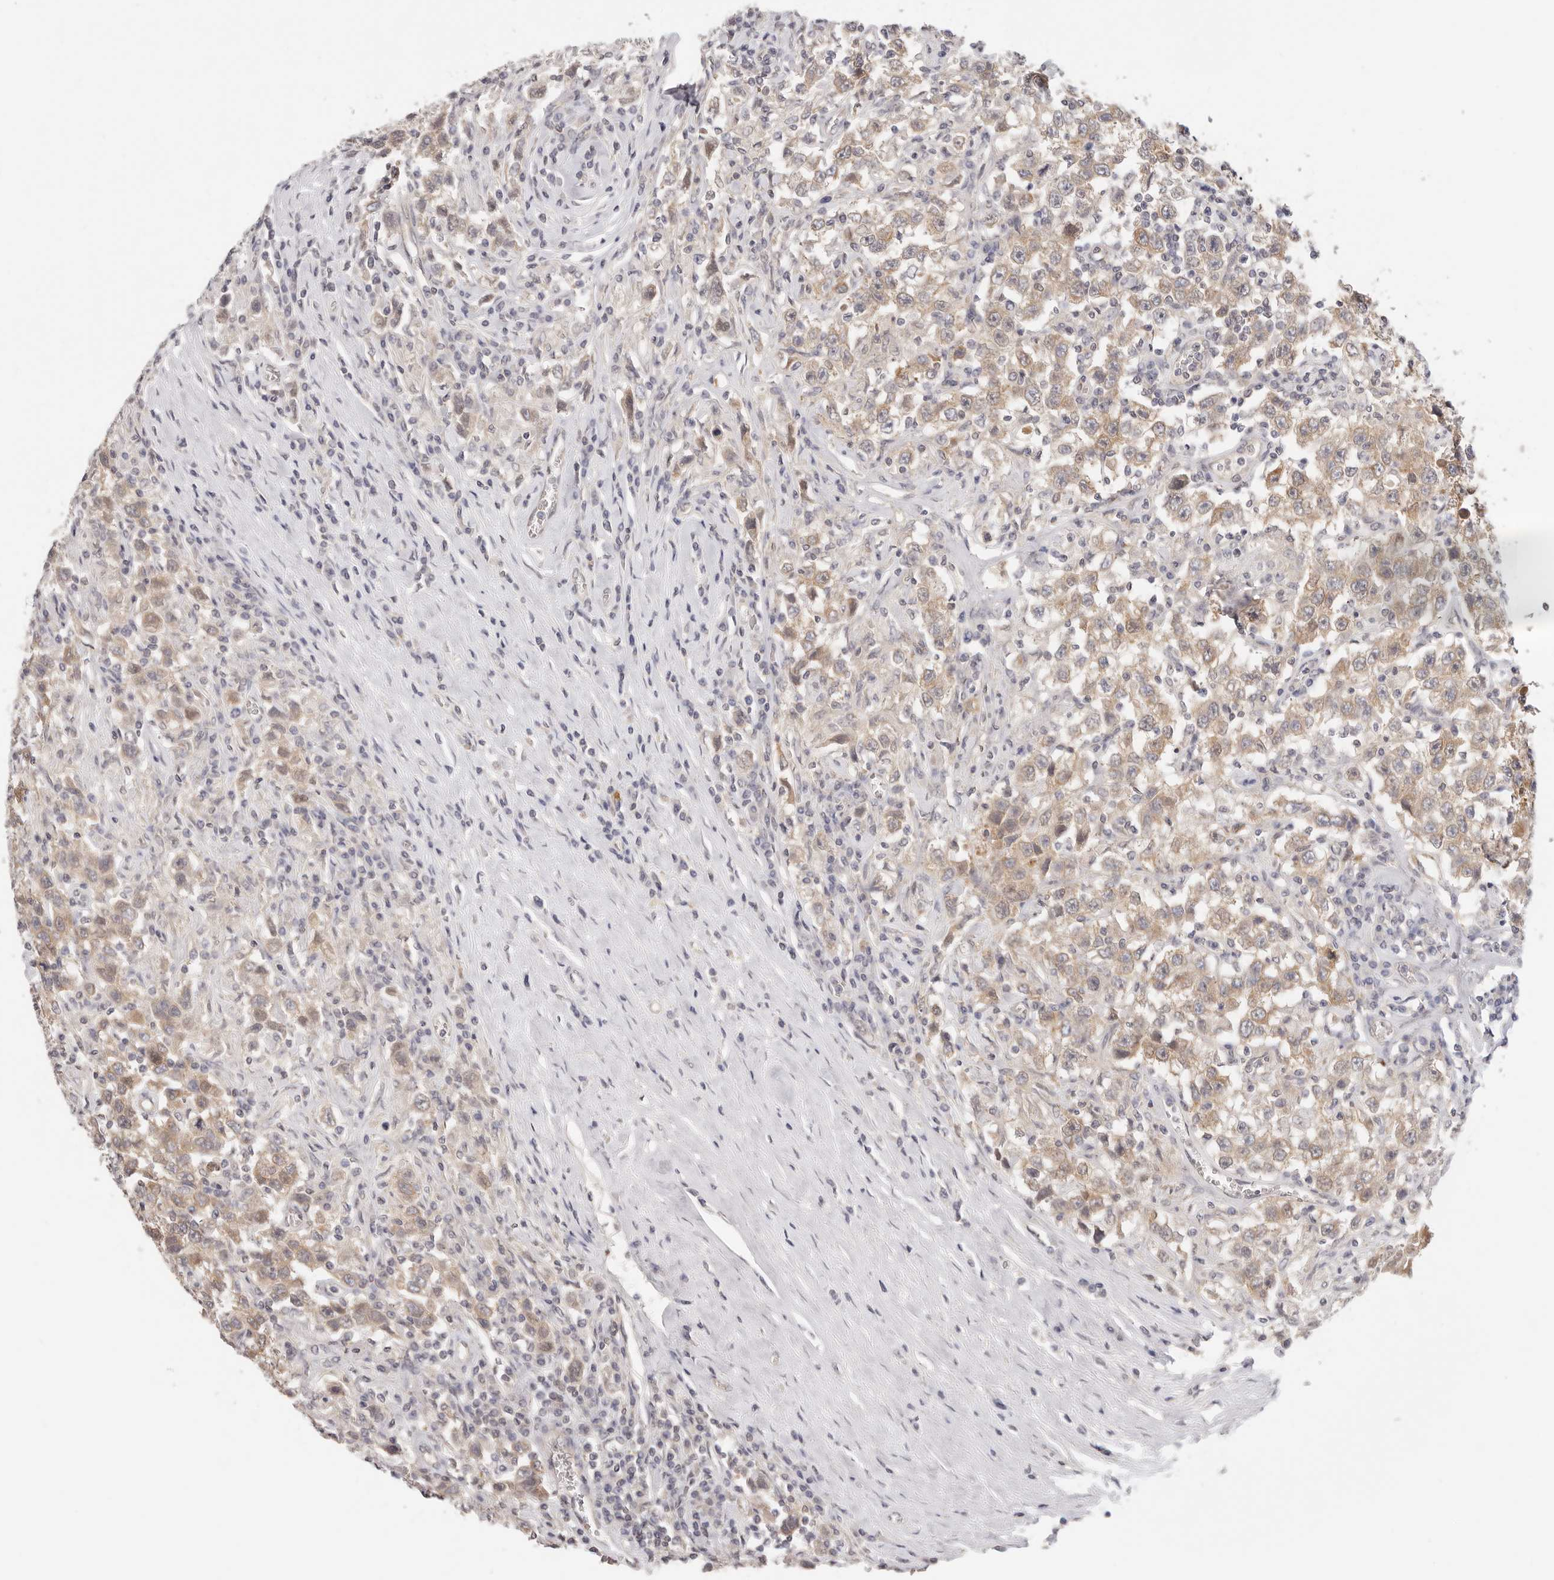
{"staining": {"intensity": "moderate", "quantity": ">75%", "location": "cytoplasmic/membranous"}, "tissue": "testis cancer", "cell_type": "Tumor cells", "image_type": "cancer", "snomed": [{"axis": "morphology", "description": "Seminoma, NOS"}, {"axis": "topography", "description": "Testis"}], "caption": "Immunohistochemical staining of human testis cancer exhibits medium levels of moderate cytoplasmic/membranous expression in about >75% of tumor cells.", "gene": "GGPS1", "patient": {"sex": "male", "age": 41}}